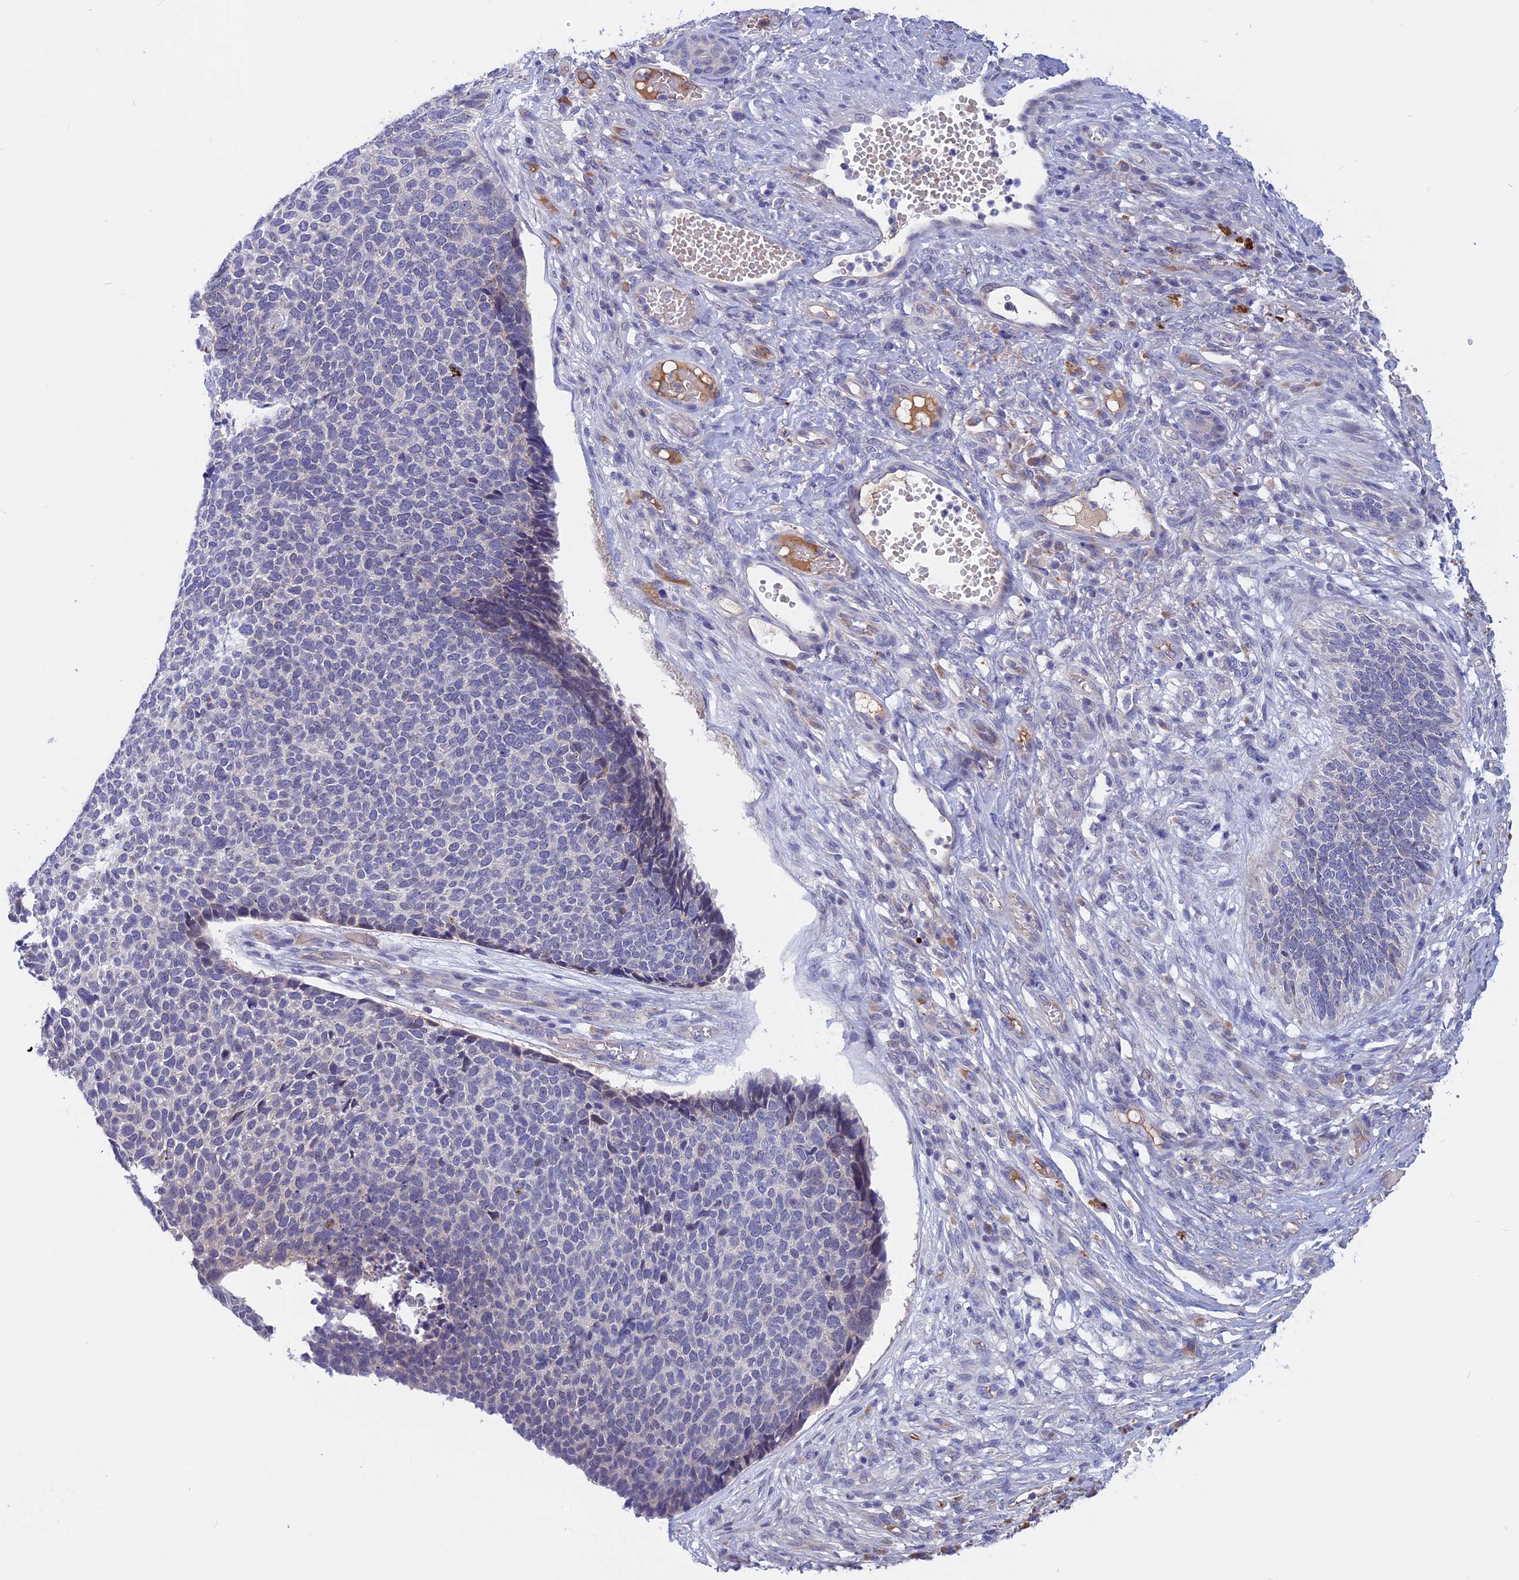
{"staining": {"intensity": "negative", "quantity": "none", "location": "none"}, "tissue": "skin cancer", "cell_type": "Tumor cells", "image_type": "cancer", "snomed": [{"axis": "morphology", "description": "Basal cell carcinoma"}, {"axis": "topography", "description": "Skin"}], "caption": "There is no significant expression in tumor cells of skin cancer.", "gene": "GK5", "patient": {"sex": "female", "age": 84}}